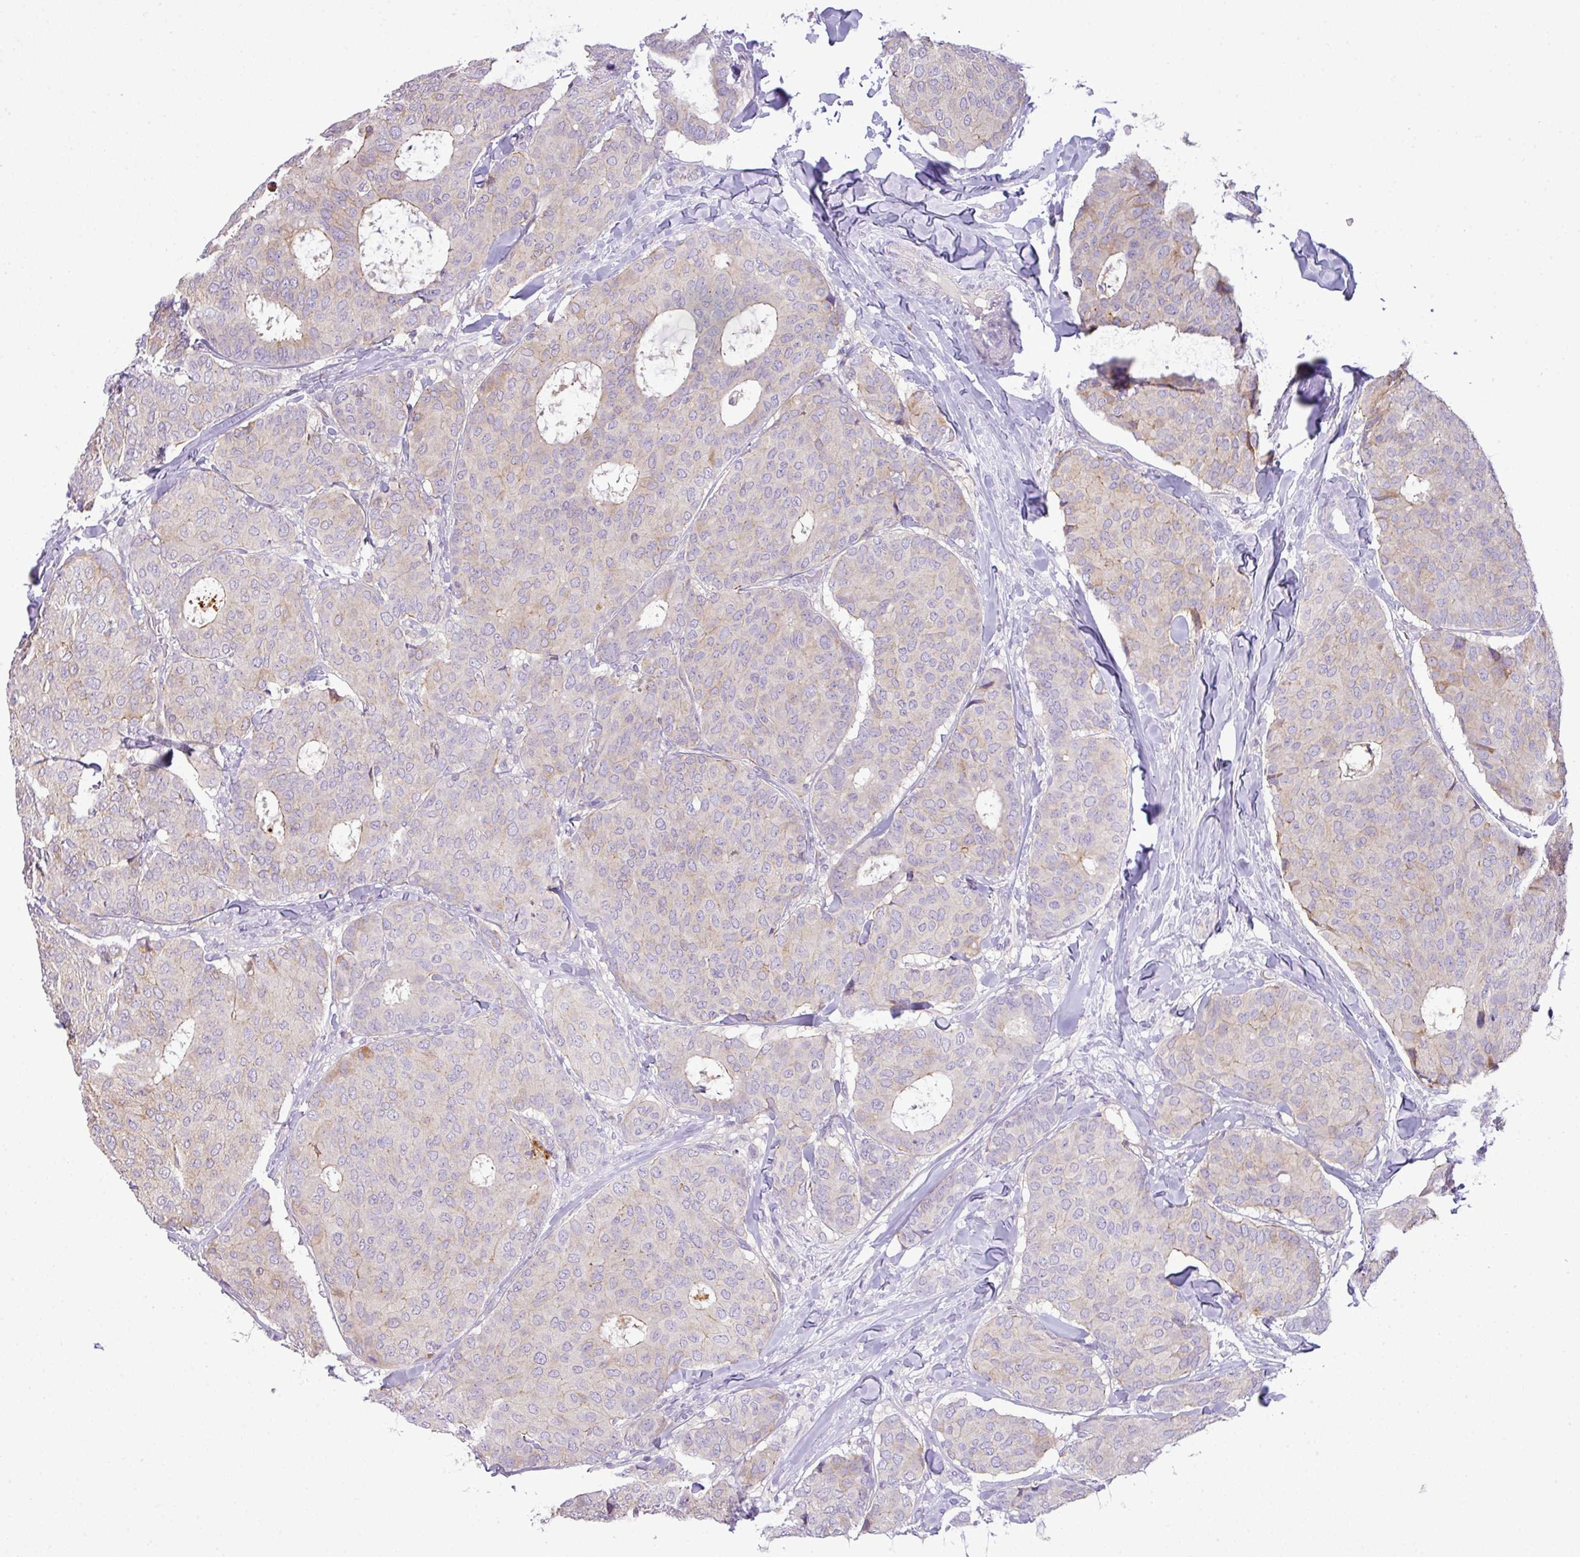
{"staining": {"intensity": "negative", "quantity": "none", "location": "none"}, "tissue": "breast cancer", "cell_type": "Tumor cells", "image_type": "cancer", "snomed": [{"axis": "morphology", "description": "Duct carcinoma"}, {"axis": "topography", "description": "Breast"}], "caption": "The micrograph displays no significant expression in tumor cells of breast cancer.", "gene": "PIK3R5", "patient": {"sex": "female", "age": 75}}